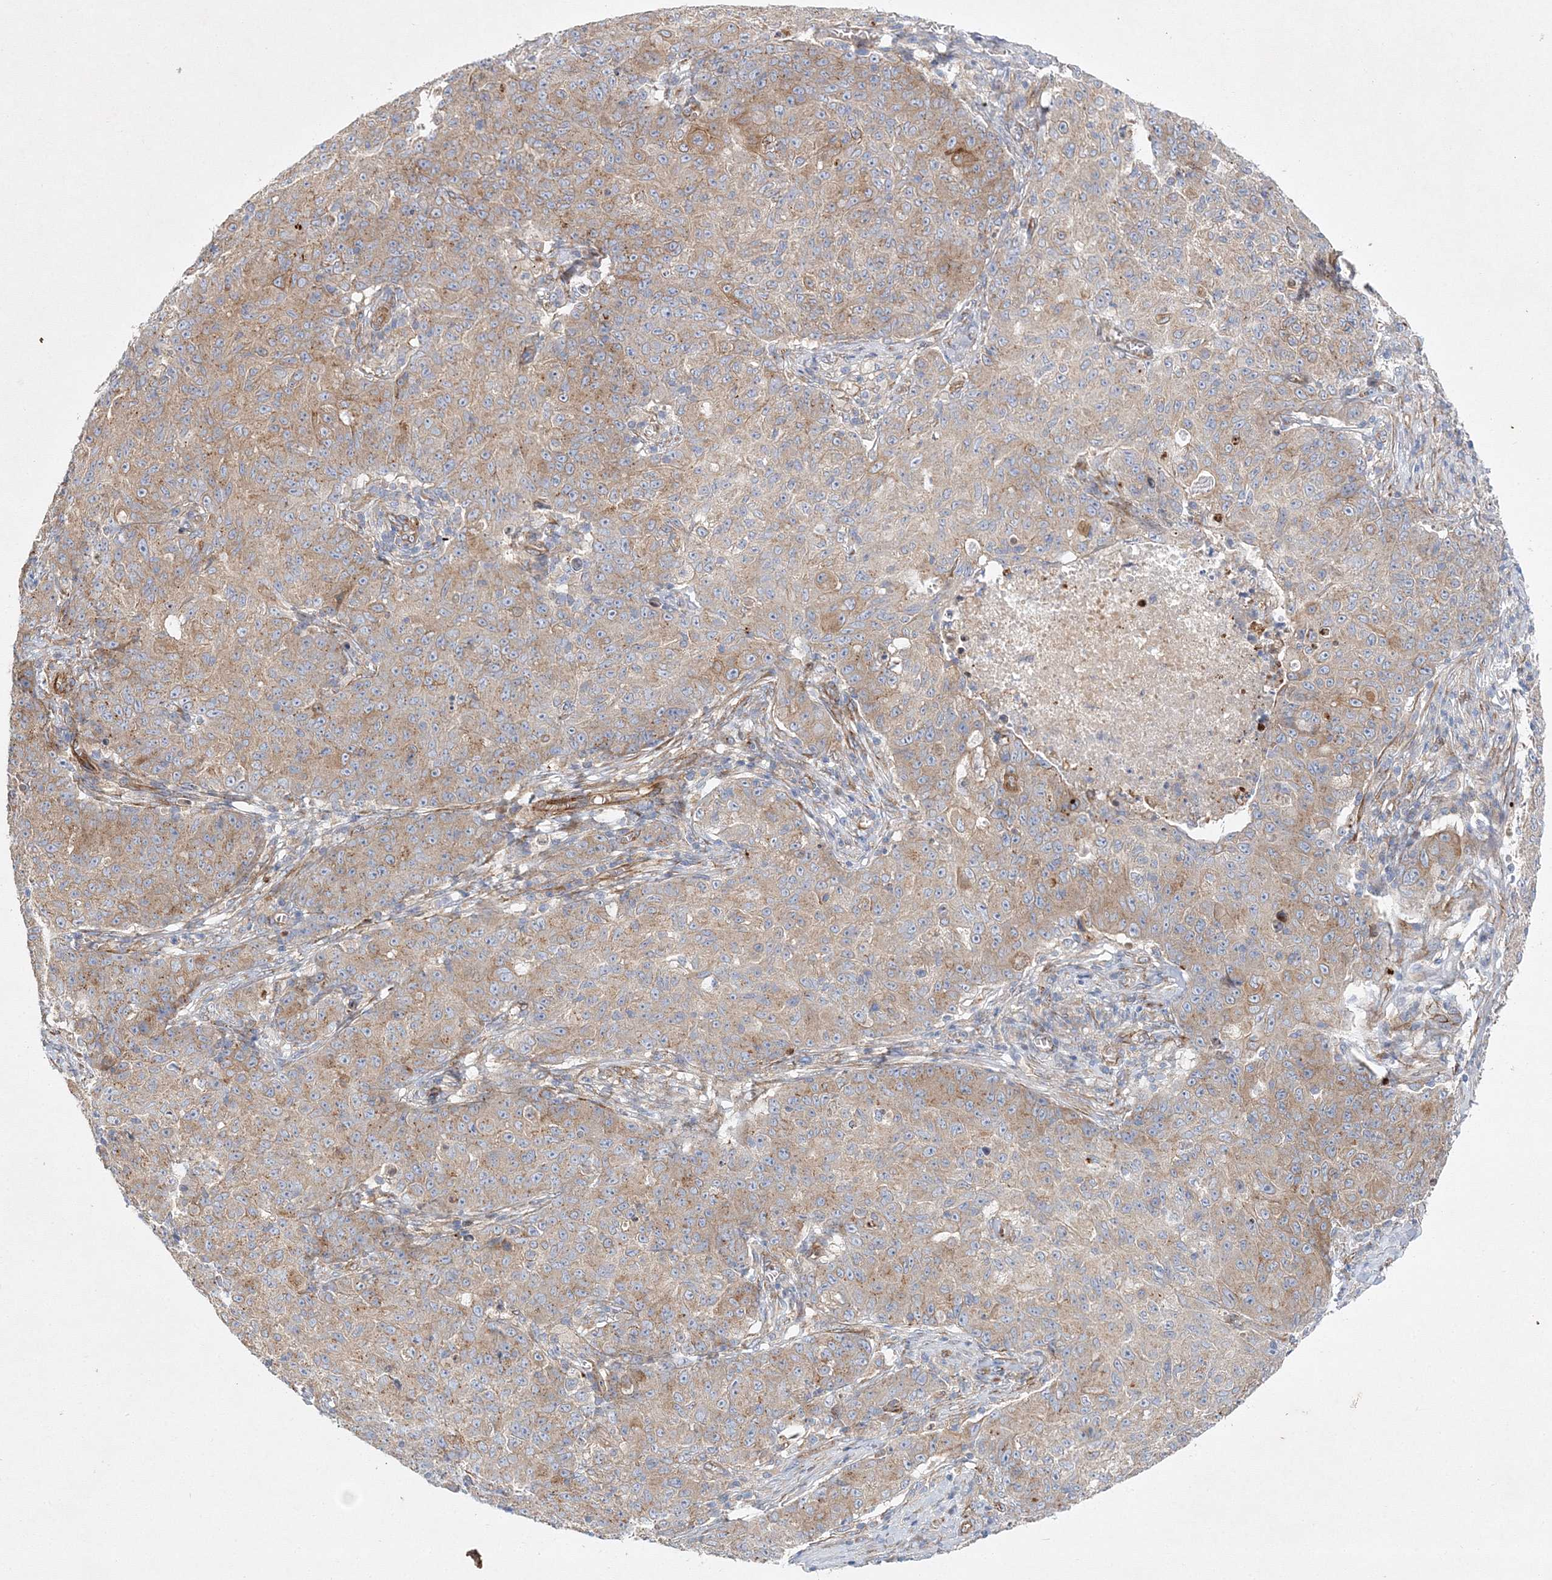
{"staining": {"intensity": "weak", "quantity": ">75%", "location": "cytoplasmic/membranous"}, "tissue": "ovarian cancer", "cell_type": "Tumor cells", "image_type": "cancer", "snomed": [{"axis": "morphology", "description": "Carcinoma, endometroid"}, {"axis": "topography", "description": "Ovary"}], "caption": "Immunohistochemistry (IHC) histopathology image of neoplastic tissue: human ovarian cancer stained using IHC shows low levels of weak protein expression localized specifically in the cytoplasmic/membranous of tumor cells, appearing as a cytoplasmic/membranous brown color.", "gene": "ZFYVE16", "patient": {"sex": "female", "age": 42}}